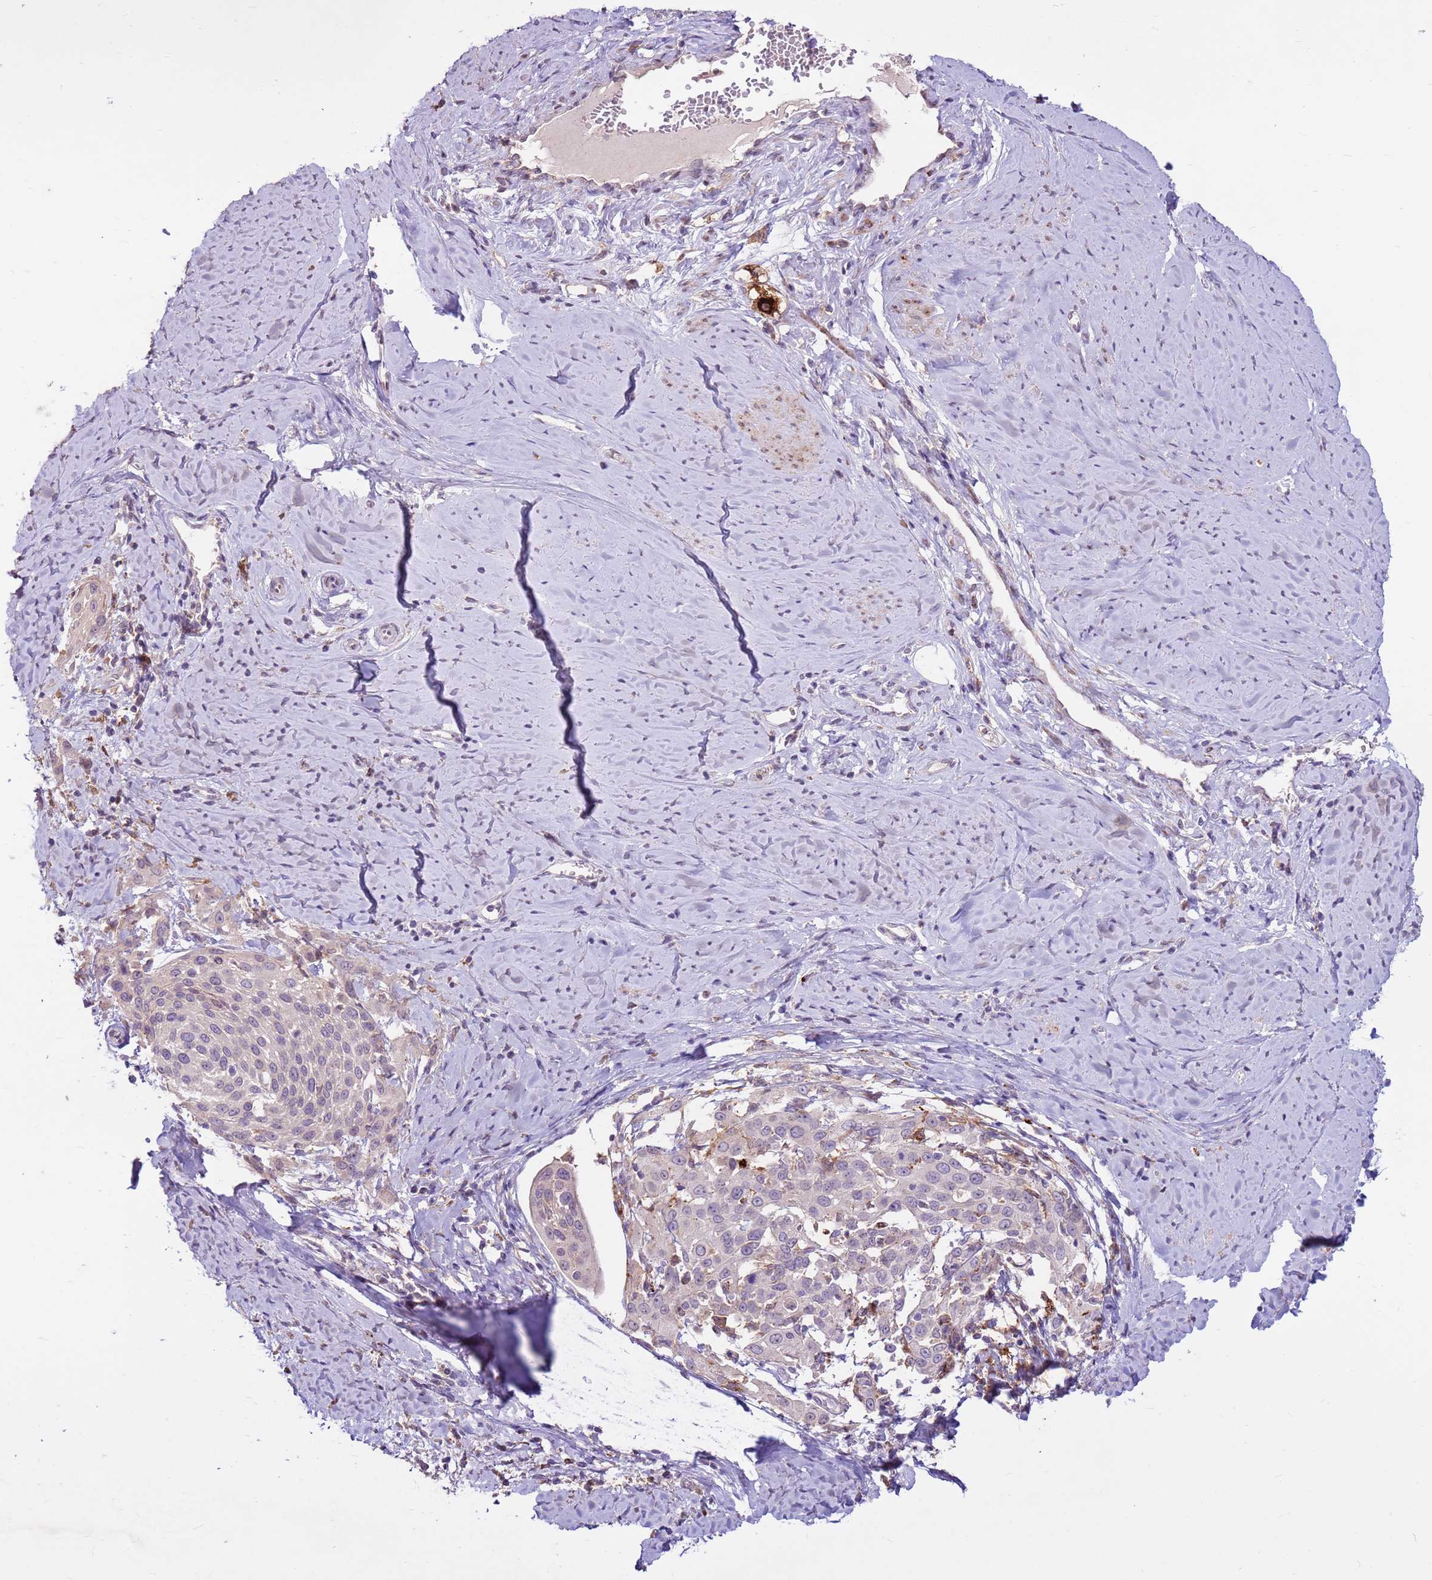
{"staining": {"intensity": "negative", "quantity": "none", "location": "none"}, "tissue": "cervical cancer", "cell_type": "Tumor cells", "image_type": "cancer", "snomed": [{"axis": "morphology", "description": "Squamous cell carcinoma, NOS"}, {"axis": "topography", "description": "Cervix"}], "caption": "DAB (3,3'-diaminobenzidine) immunohistochemical staining of human squamous cell carcinoma (cervical) shows no significant positivity in tumor cells.", "gene": "LGI4", "patient": {"sex": "female", "age": 44}}